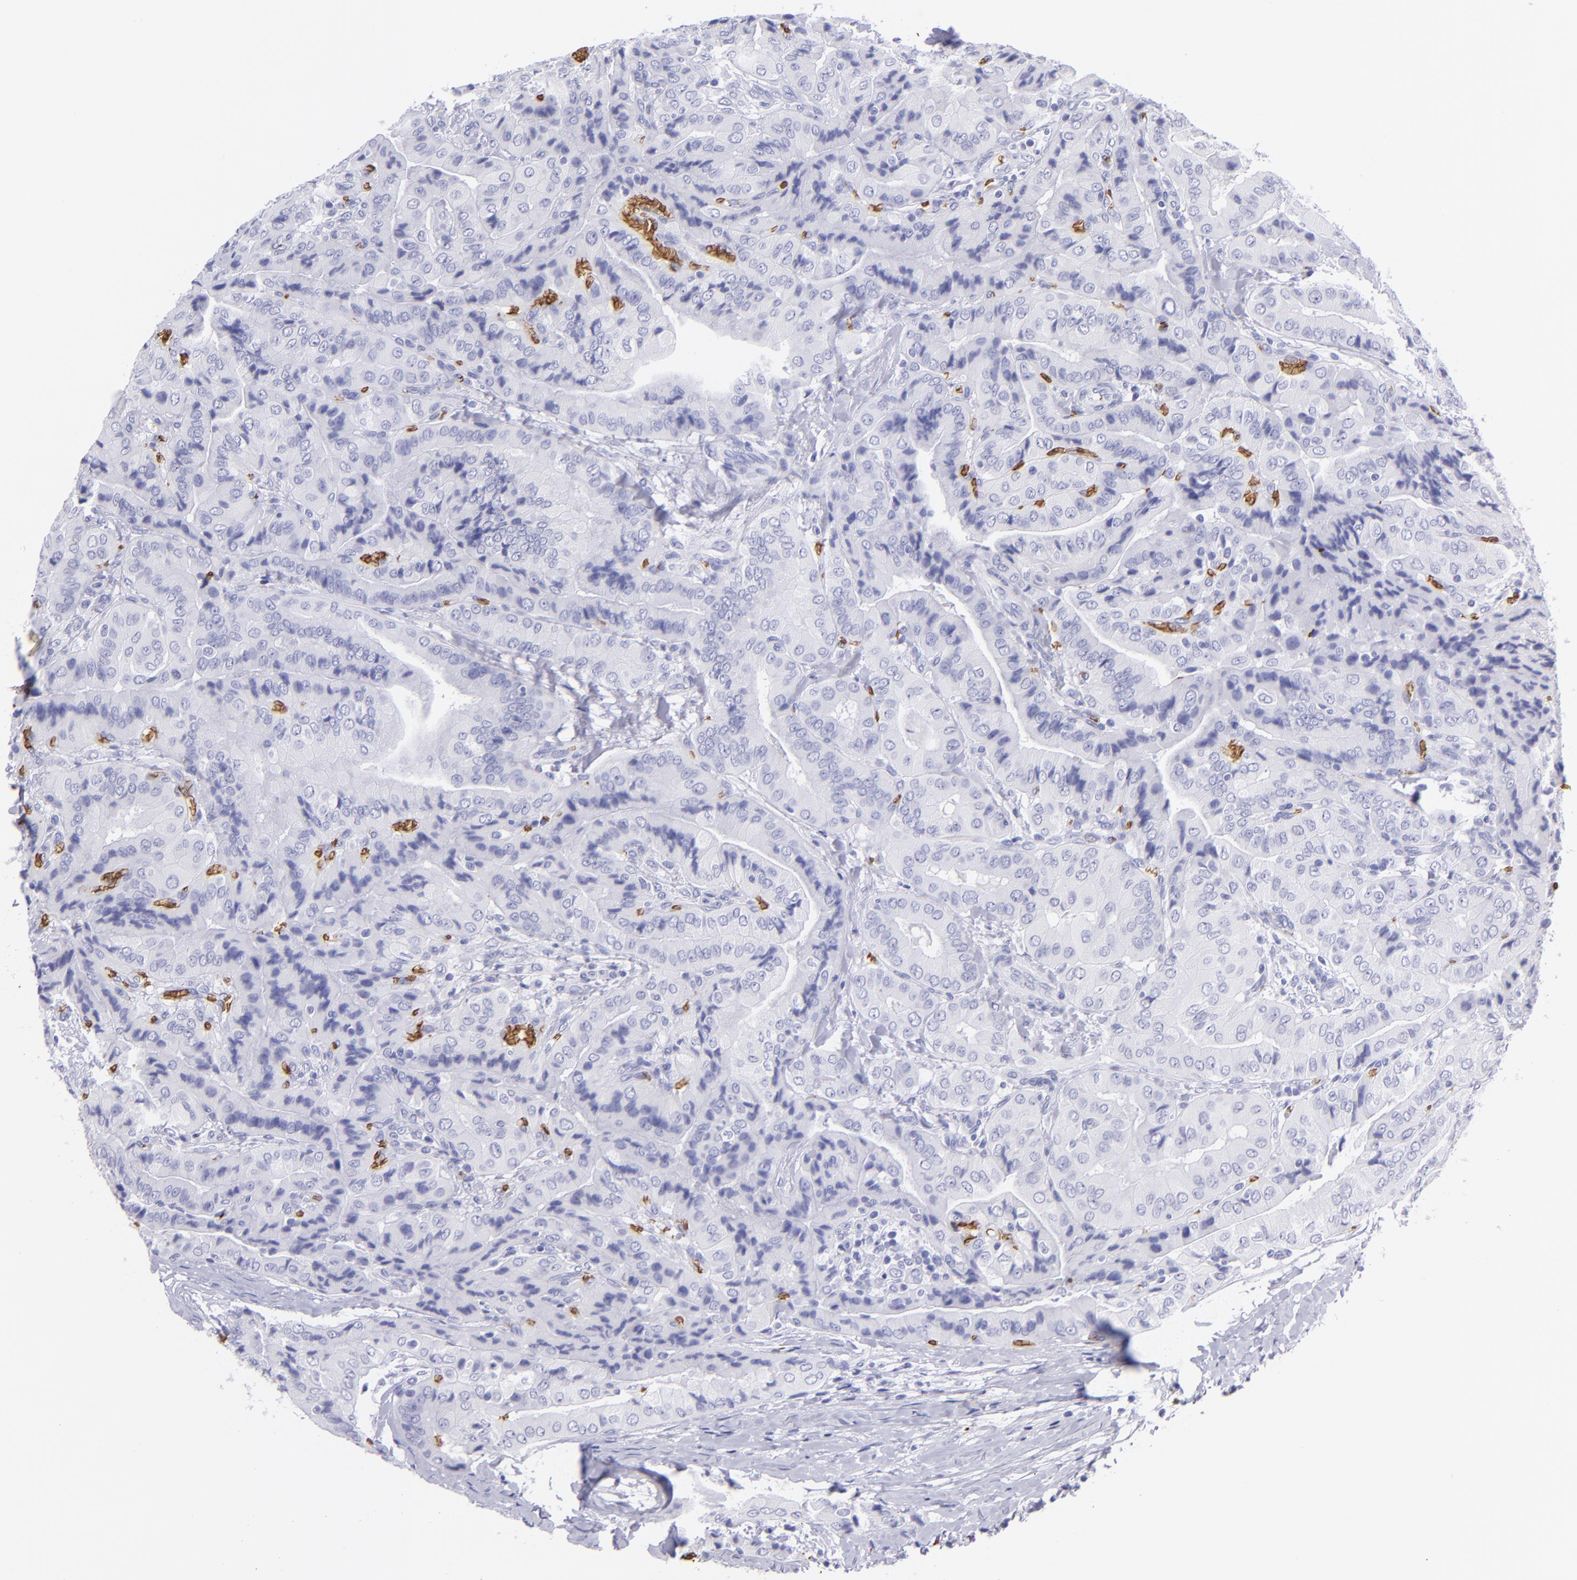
{"staining": {"intensity": "negative", "quantity": "none", "location": "none"}, "tissue": "thyroid cancer", "cell_type": "Tumor cells", "image_type": "cancer", "snomed": [{"axis": "morphology", "description": "Papillary adenocarcinoma, NOS"}, {"axis": "topography", "description": "Thyroid gland"}], "caption": "IHC photomicrograph of human papillary adenocarcinoma (thyroid) stained for a protein (brown), which shows no staining in tumor cells.", "gene": "GYPA", "patient": {"sex": "female", "age": 71}}